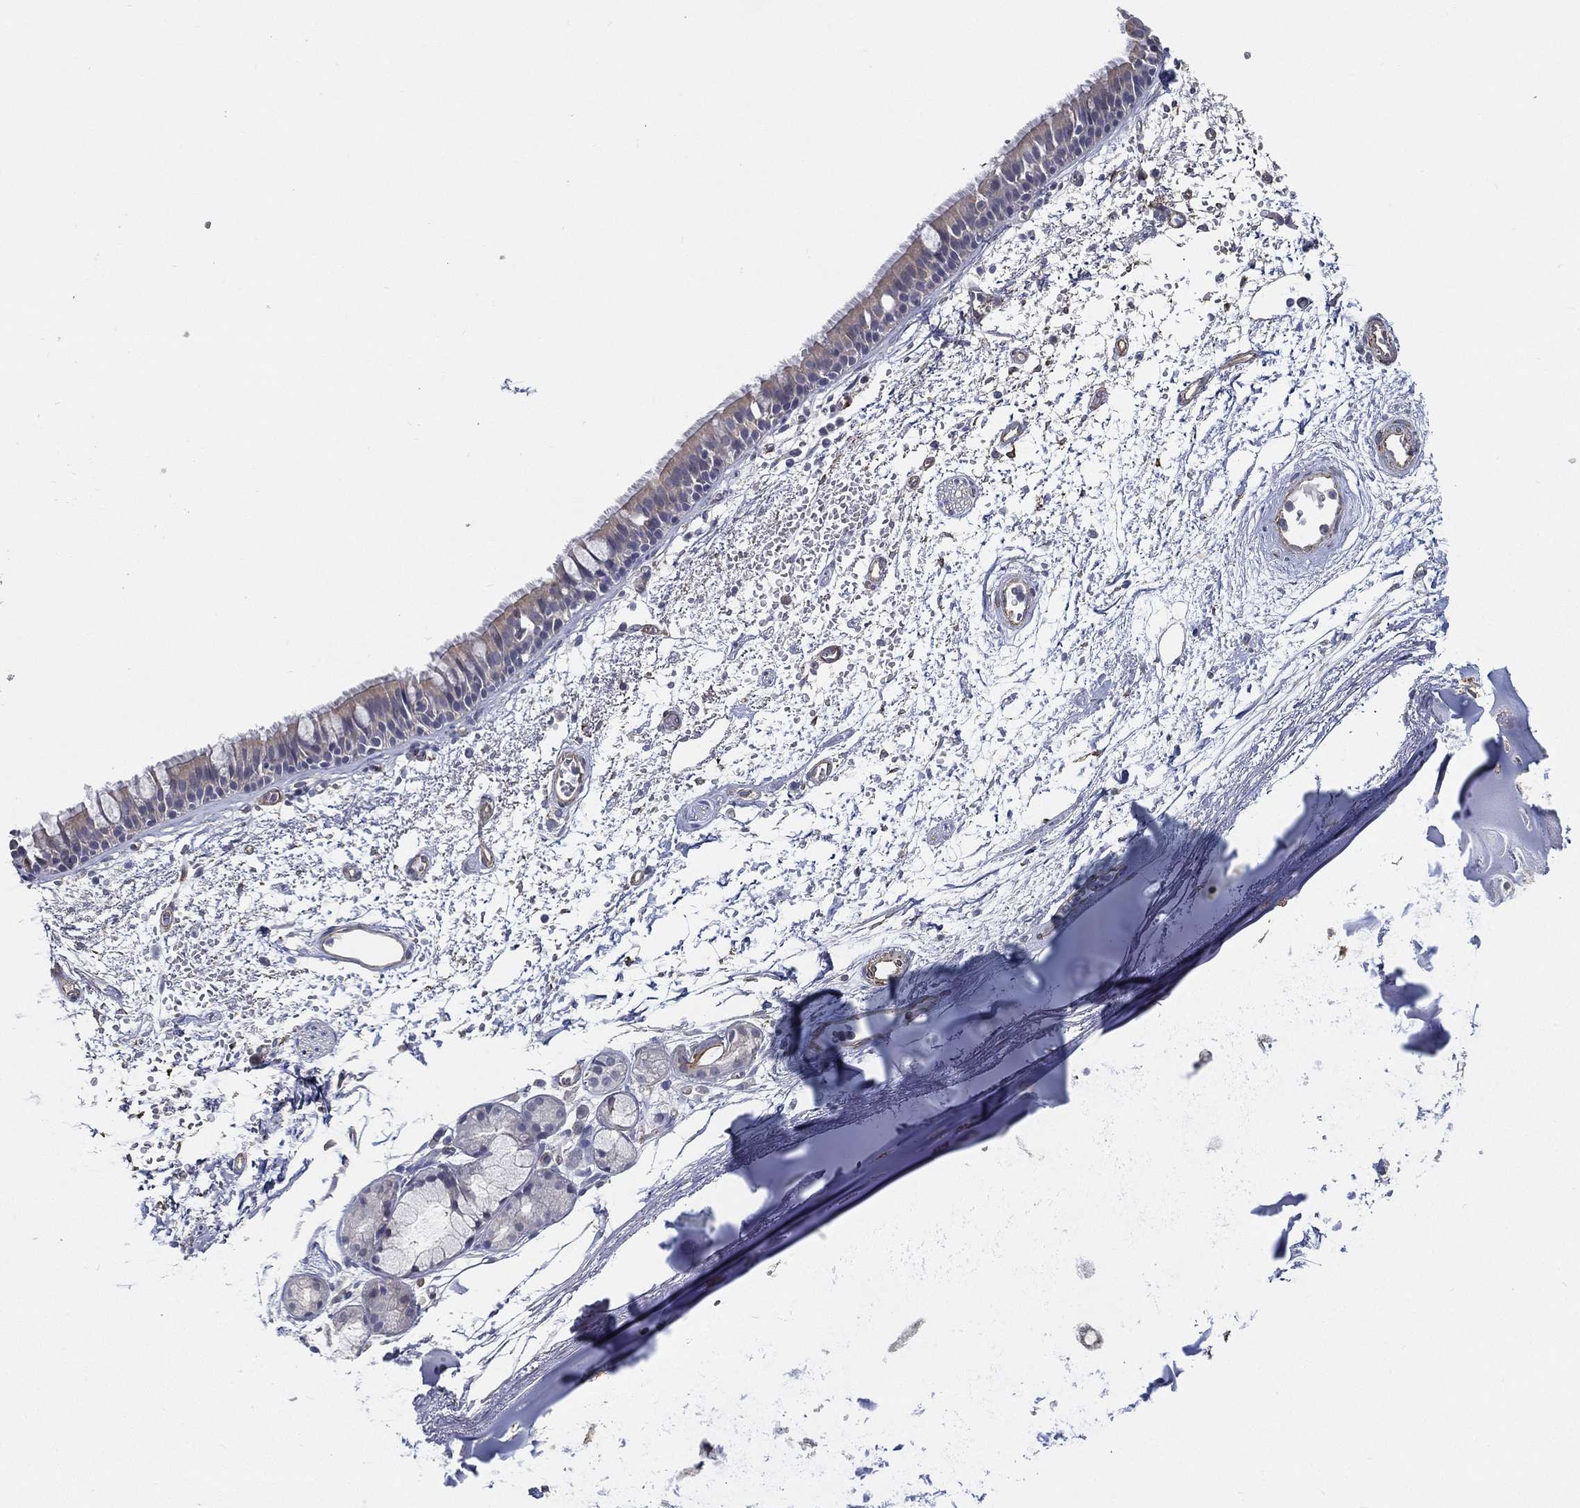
{"staining": {"intensity": "weak", "quantity": "<25%", "location": "cytoplasmic/membranous"}, "tissue": "bronchus", "cell_type": "Respiratory epithelial cells", "image_type": "normal", "snomed": [{"axis": "morphology", "description": "Normal tissue, NOS"}, {"axis": "topography", "description": "Cartilage tissue"}, {"axis": "topography", "description": "Bronchus"}], "caption": "Immunohistochemistry micrograph of benign bronchus stained for a protein (brown), which exhibits no expression in respiratory epithelial cells.", "gene": "LRRC56", "patient": {"sex": "male", "age": 66}}